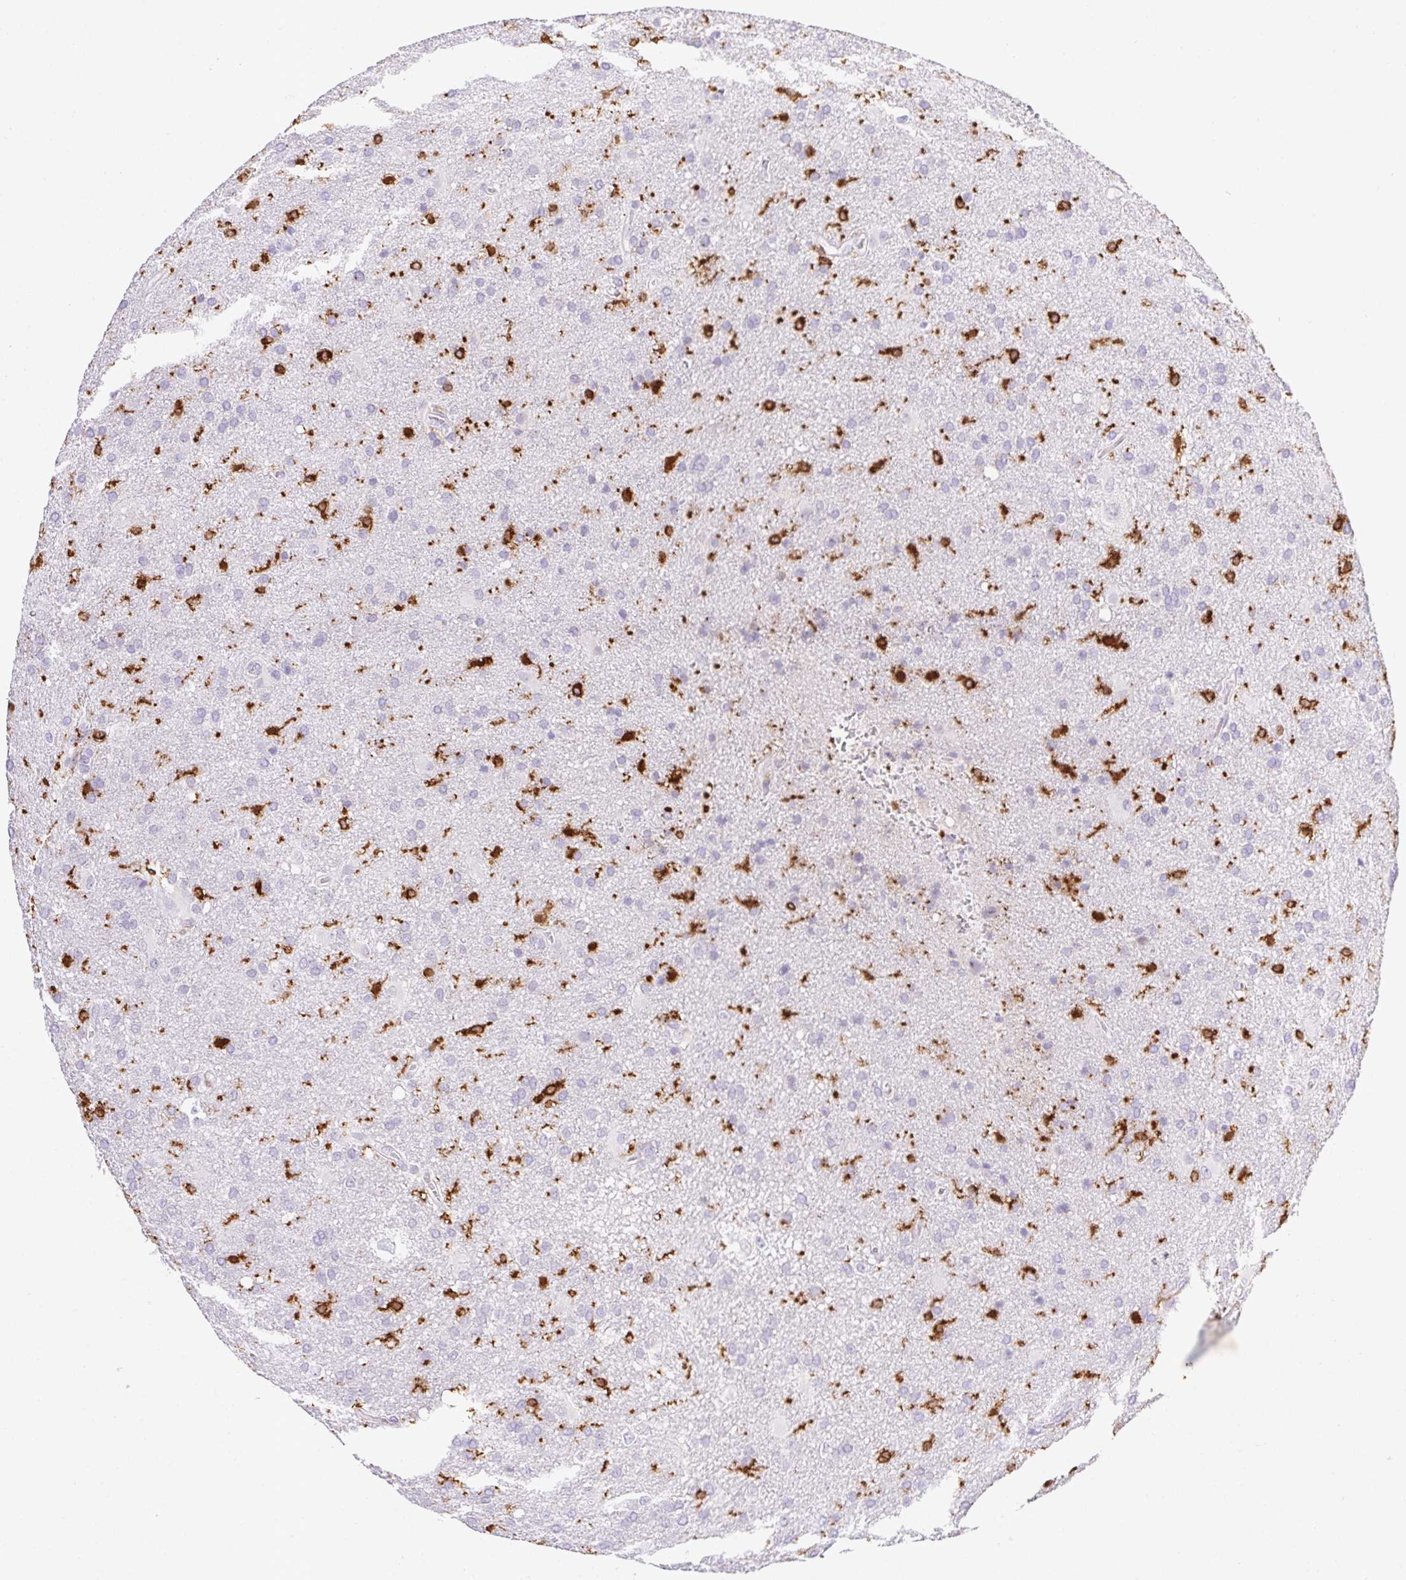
{"staining": {"intensity": "negative", "quantity": "none", "location": "none"}, "tissue": "glioma", "cell_type": "Tumor cells", "image_type": "cancer", "snomed": [{"axis": "morphology", "description": "Glioma, malignant, Low grade"}, {"axis": "topography", "description": "Brain"}], "caption": "IHC image of human glioma stained for a protein (brown), which demonstrates no positivity in tumor cells. The staining was performed using DAB (3,3'-diaminobenzidine) to visualize the protein expression in brown, while the nuclei were stained in blue with hematoxylin (Magnification: 20x).", "gene": "APBB1IP", "patient": {"sex": "male", "age": 66}}